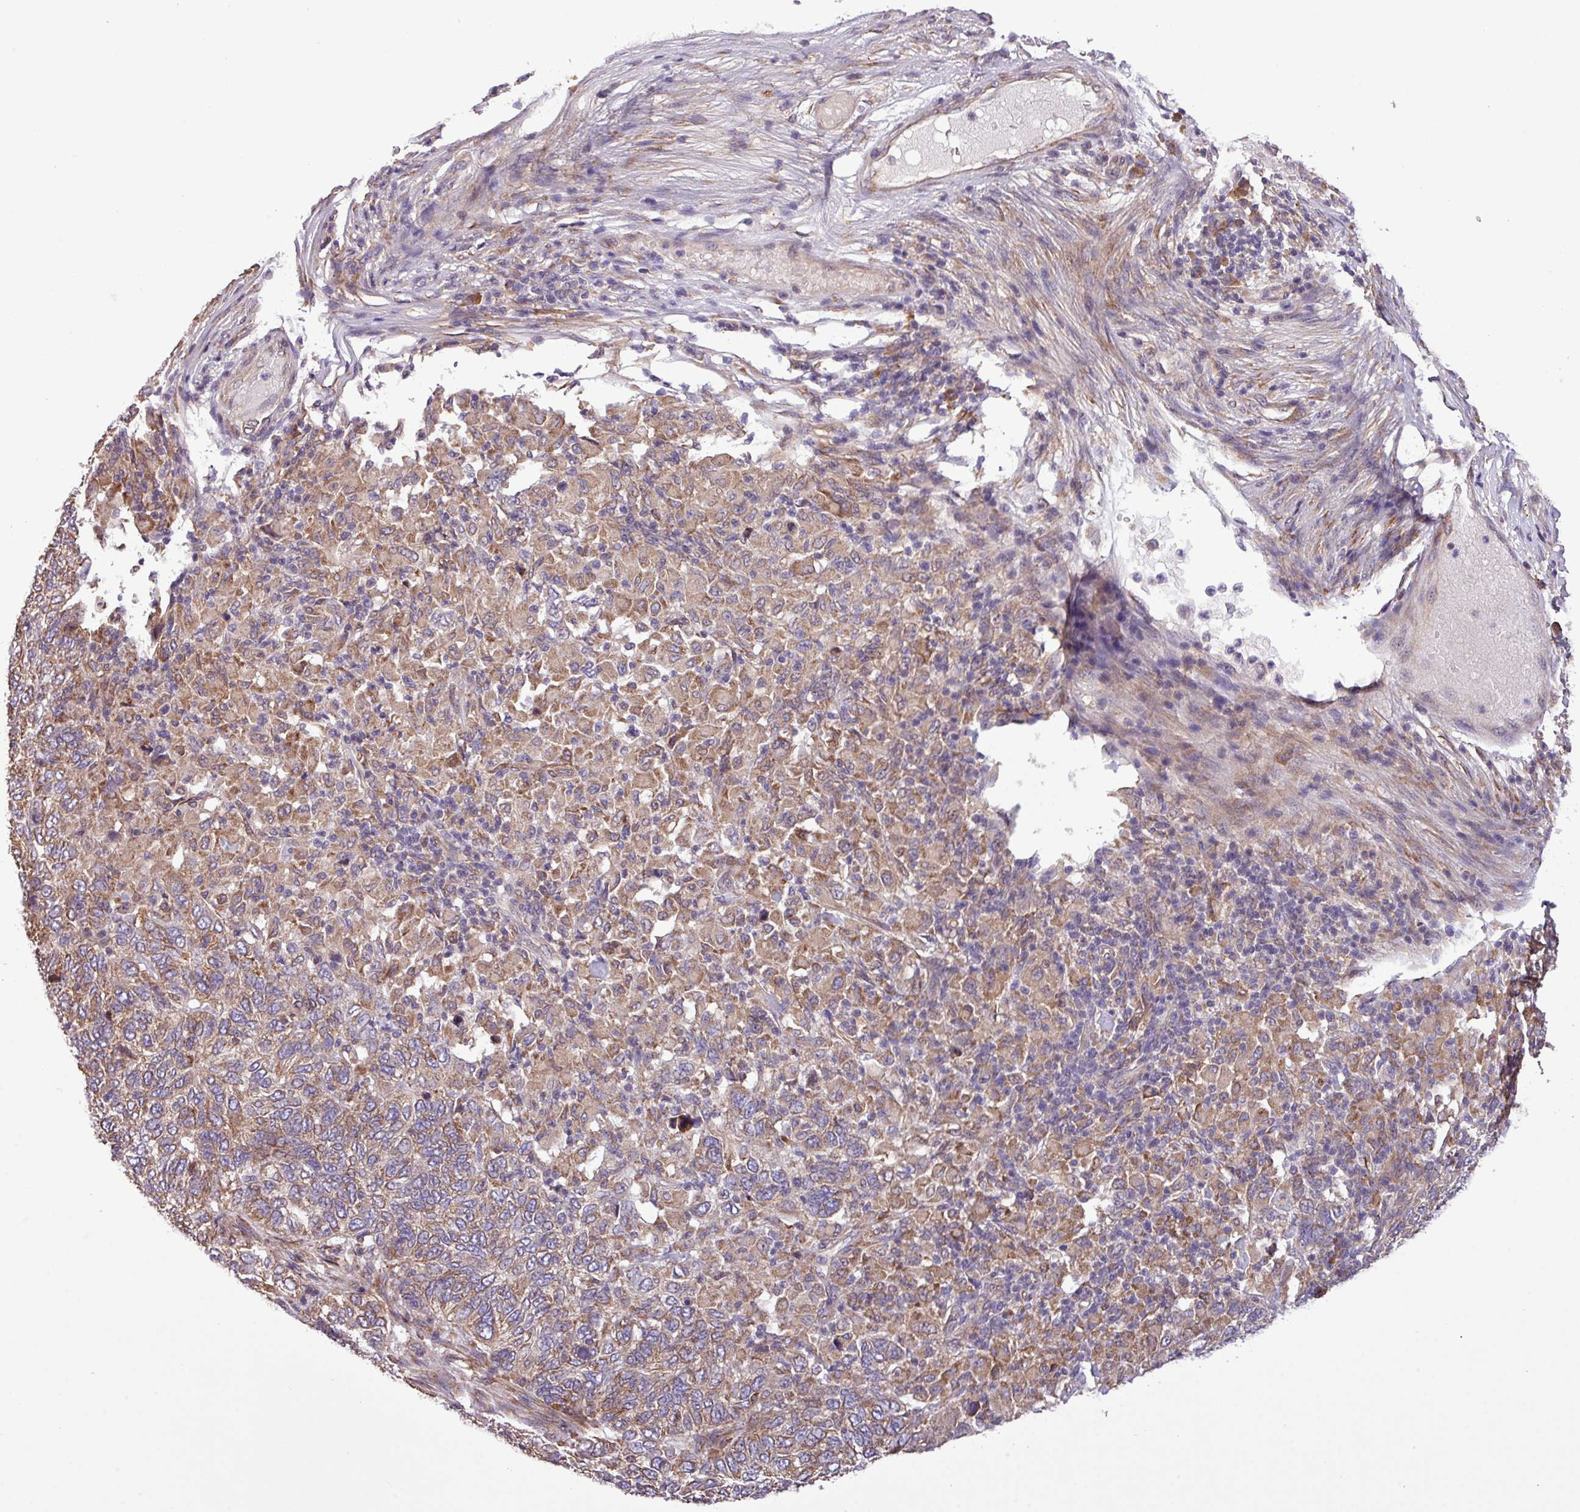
{"staining": {"intensity": "moderate", "quantity": "25%-75%", "location": "cytoplasmic/membranous"}, "tissue": "skin cancer", "cell_type": "Tumor cells", "image_type": "cancer", "snomed": [{"axis": "morphology", "description": "Basal cell carcinoma"}, {"axis": "topography", "description": "Skin"}], "caption": "Protein staining shows moderate cytoplasmic/membranous positivity in approximately 25%-75% of tumor cells in skin cancer (basal cell carcinoma).", "gene": "MEGF6", "patient": {"sex": "female", "age": 65}}